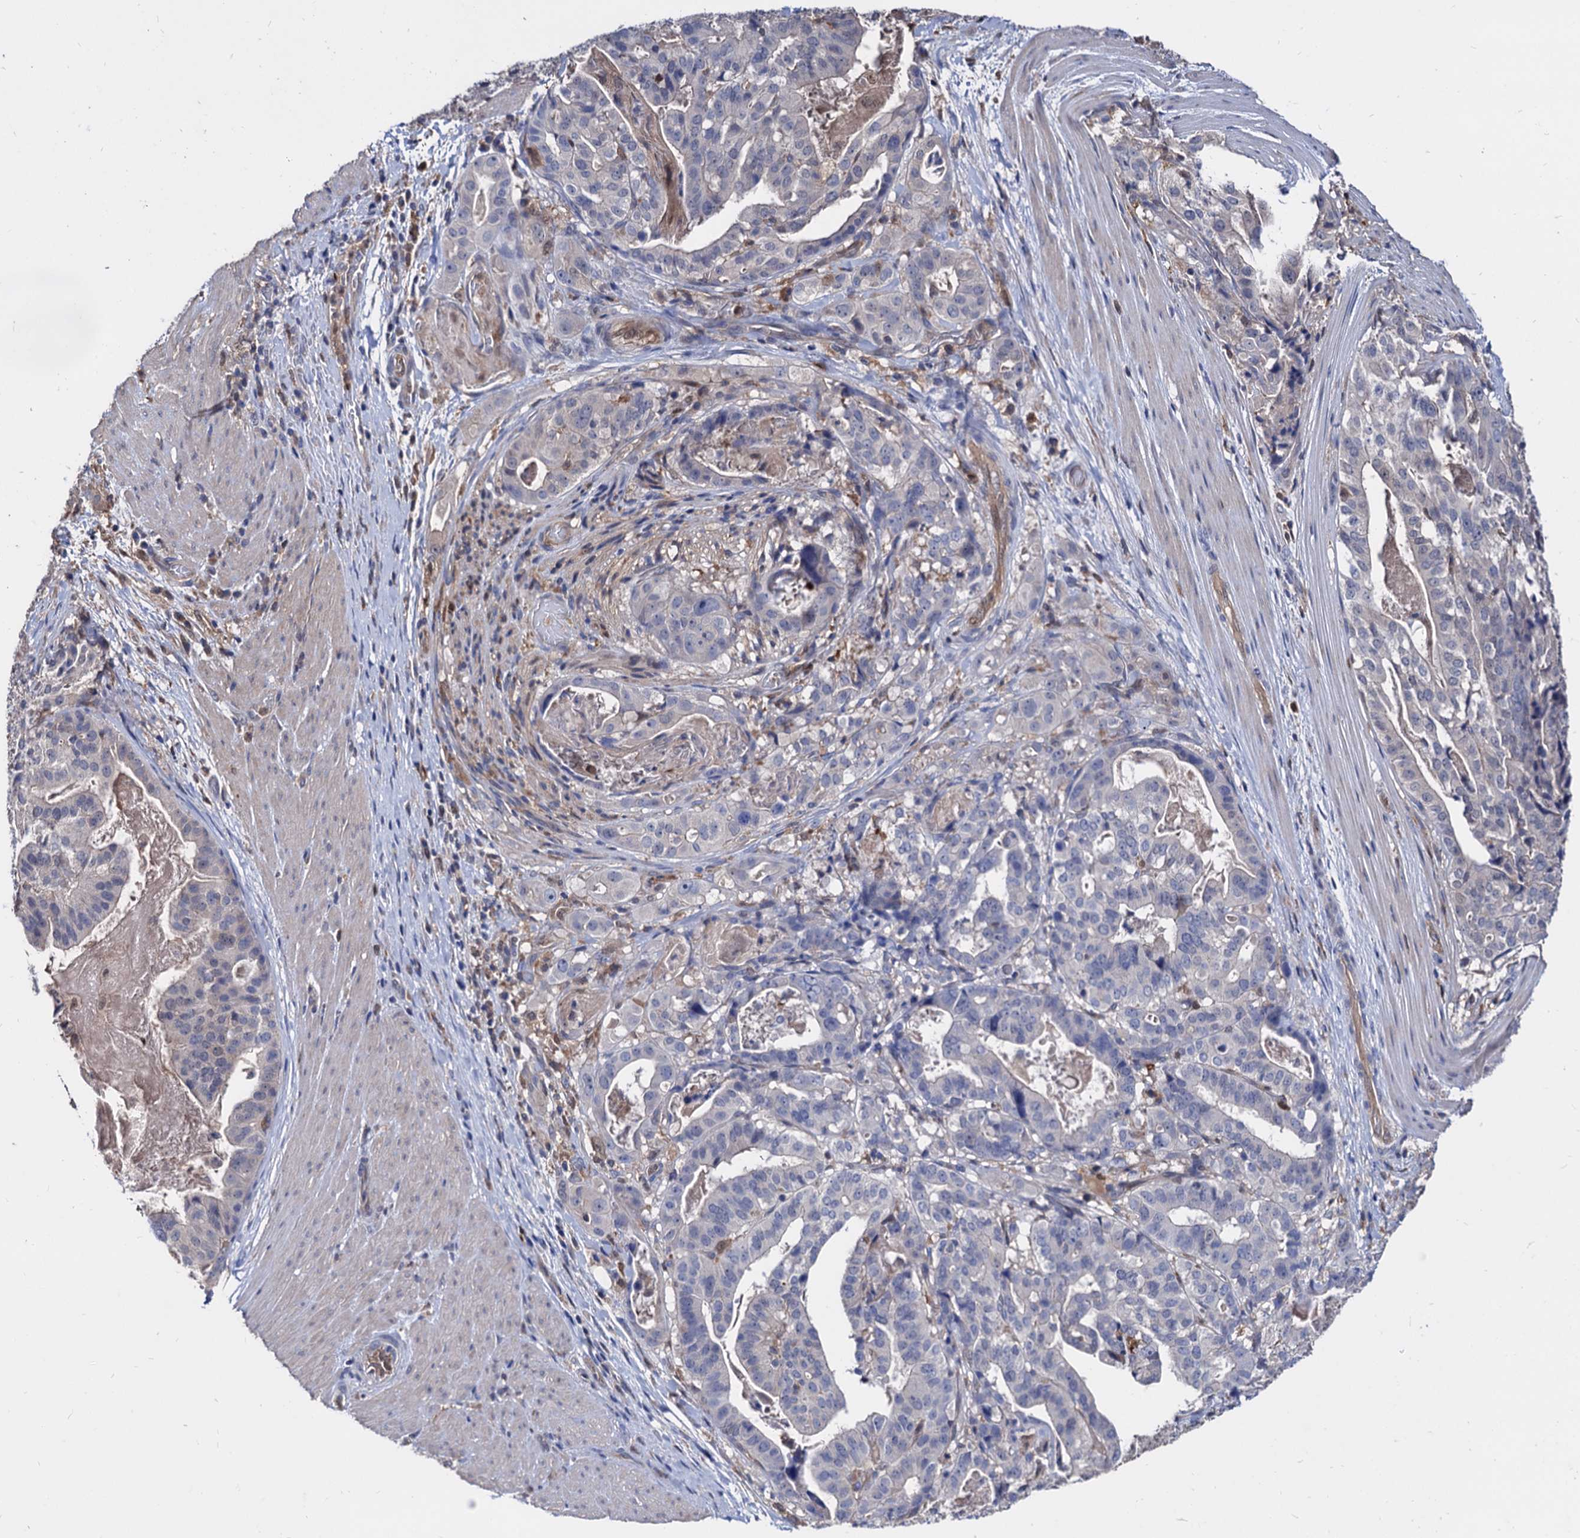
{"staining": {"intensity": "negative", "quantity": "none", "location": "none"}, "tissue": "stomach cancer", "cell_type": "Tumor cells", "image_type": "cancer", "snomed": [{"axis": "morphology", "description": "Adenocarcinoma, NOS"}, {"axis": "topography", "description": "Stomach"}], "caption": "DAB immunohistochemical staining of stomach cancer reveals no significant positivity in tumor cells.", "gene": "CPPED1", "patient": {"sex": "male", "age": 48}}